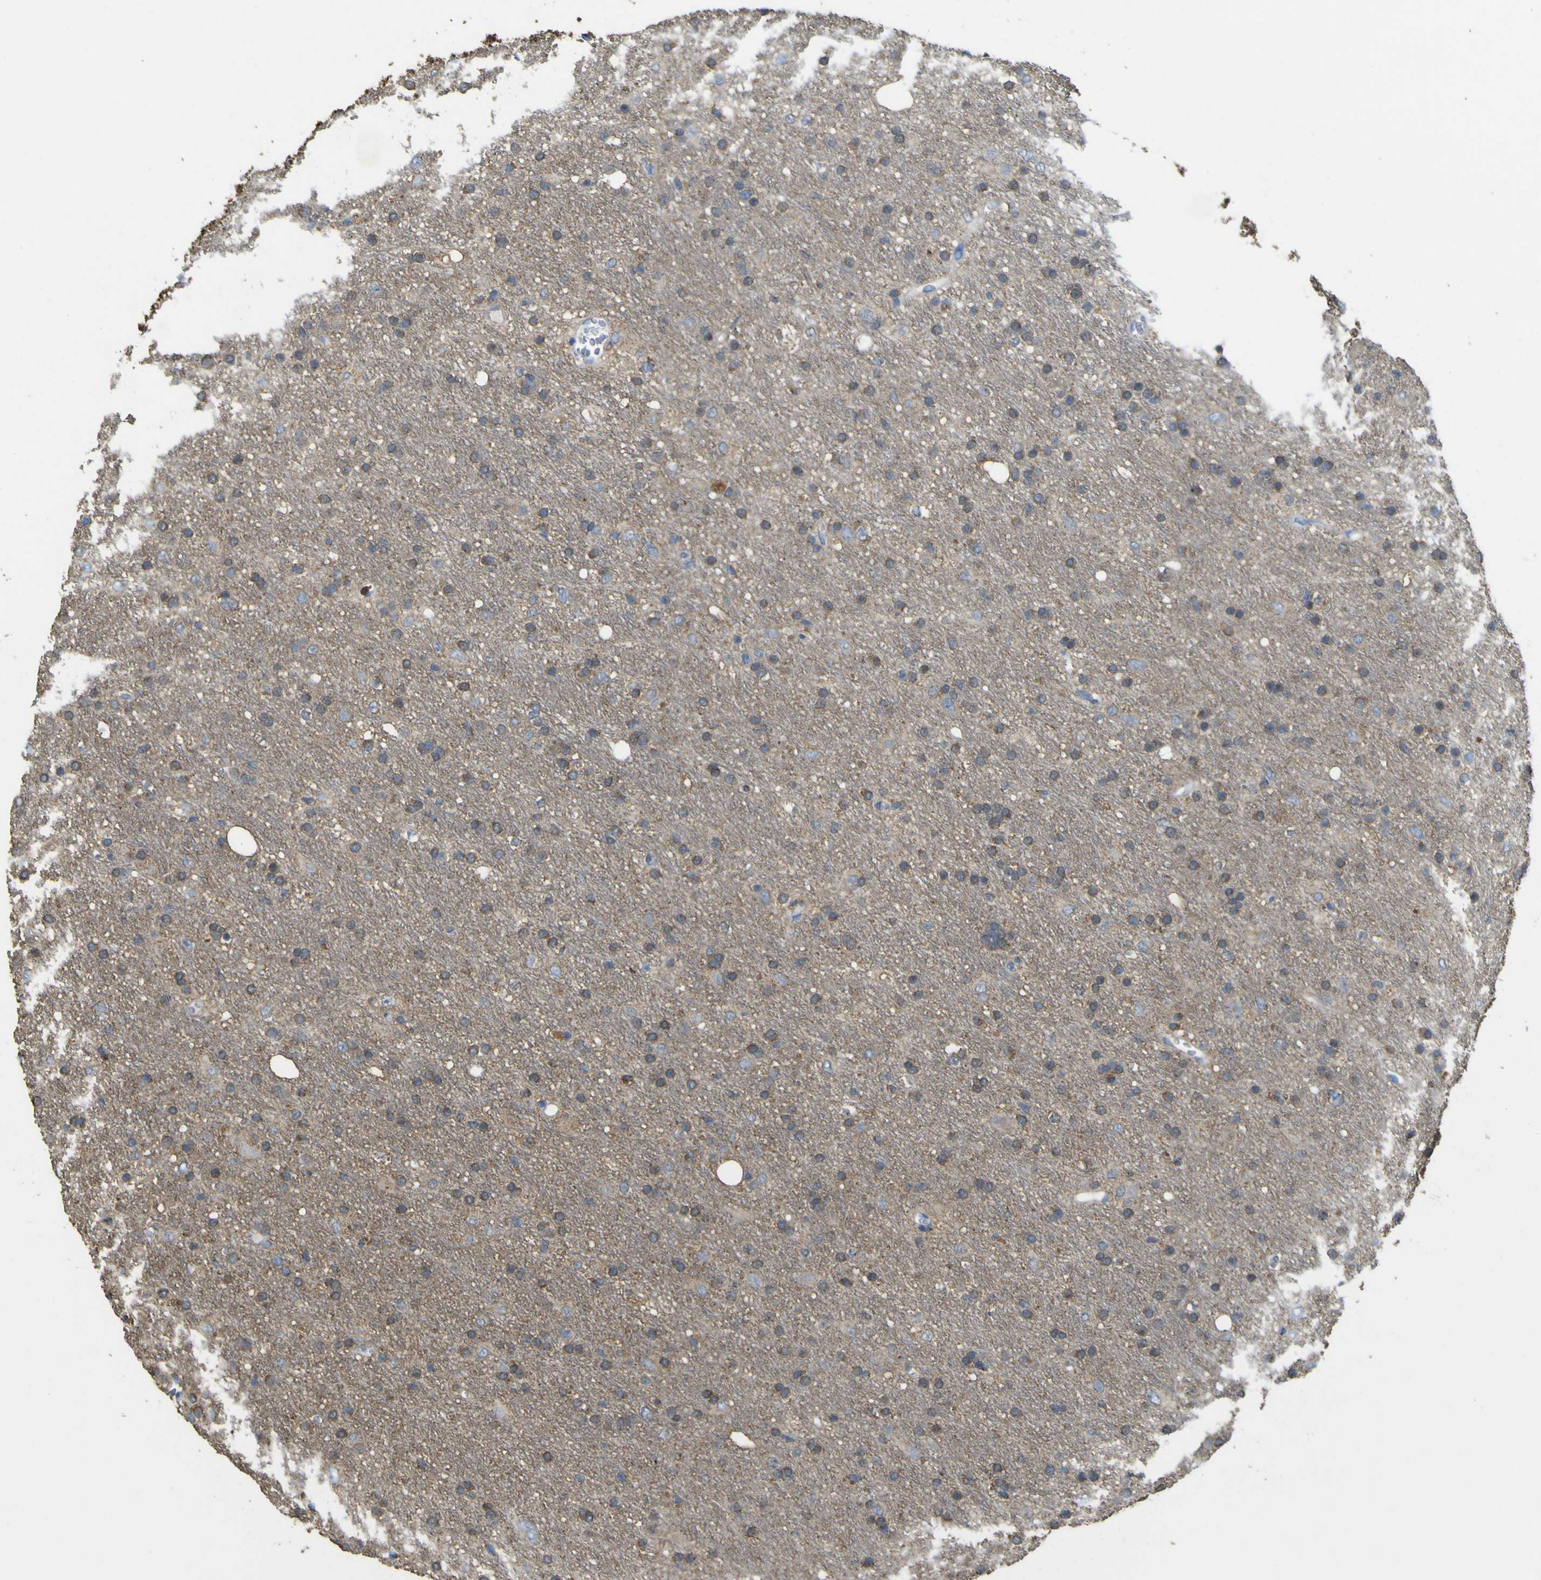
{"staining": {"intensity": "weak", "quantity": "25%-75%", "location": "cytoplasmic/membranous"}, "tissue": "glioma", "cell_type": "Tumor cells", "image_type": "cancer", "snomed": [{"axis": "morphology", "description": "Glioma, malignant, Low grade"}, {"axis": "topography", "description": "Brain"}], "caption": "Protein expression analysis of glioma exhibits weak cytoplasmic/membranous staining in about 25%-75% of tumor cells. Nuclei are stained in blue.", "gene": "ACSL3", "patient": {"sex": "male", "age": 77}}